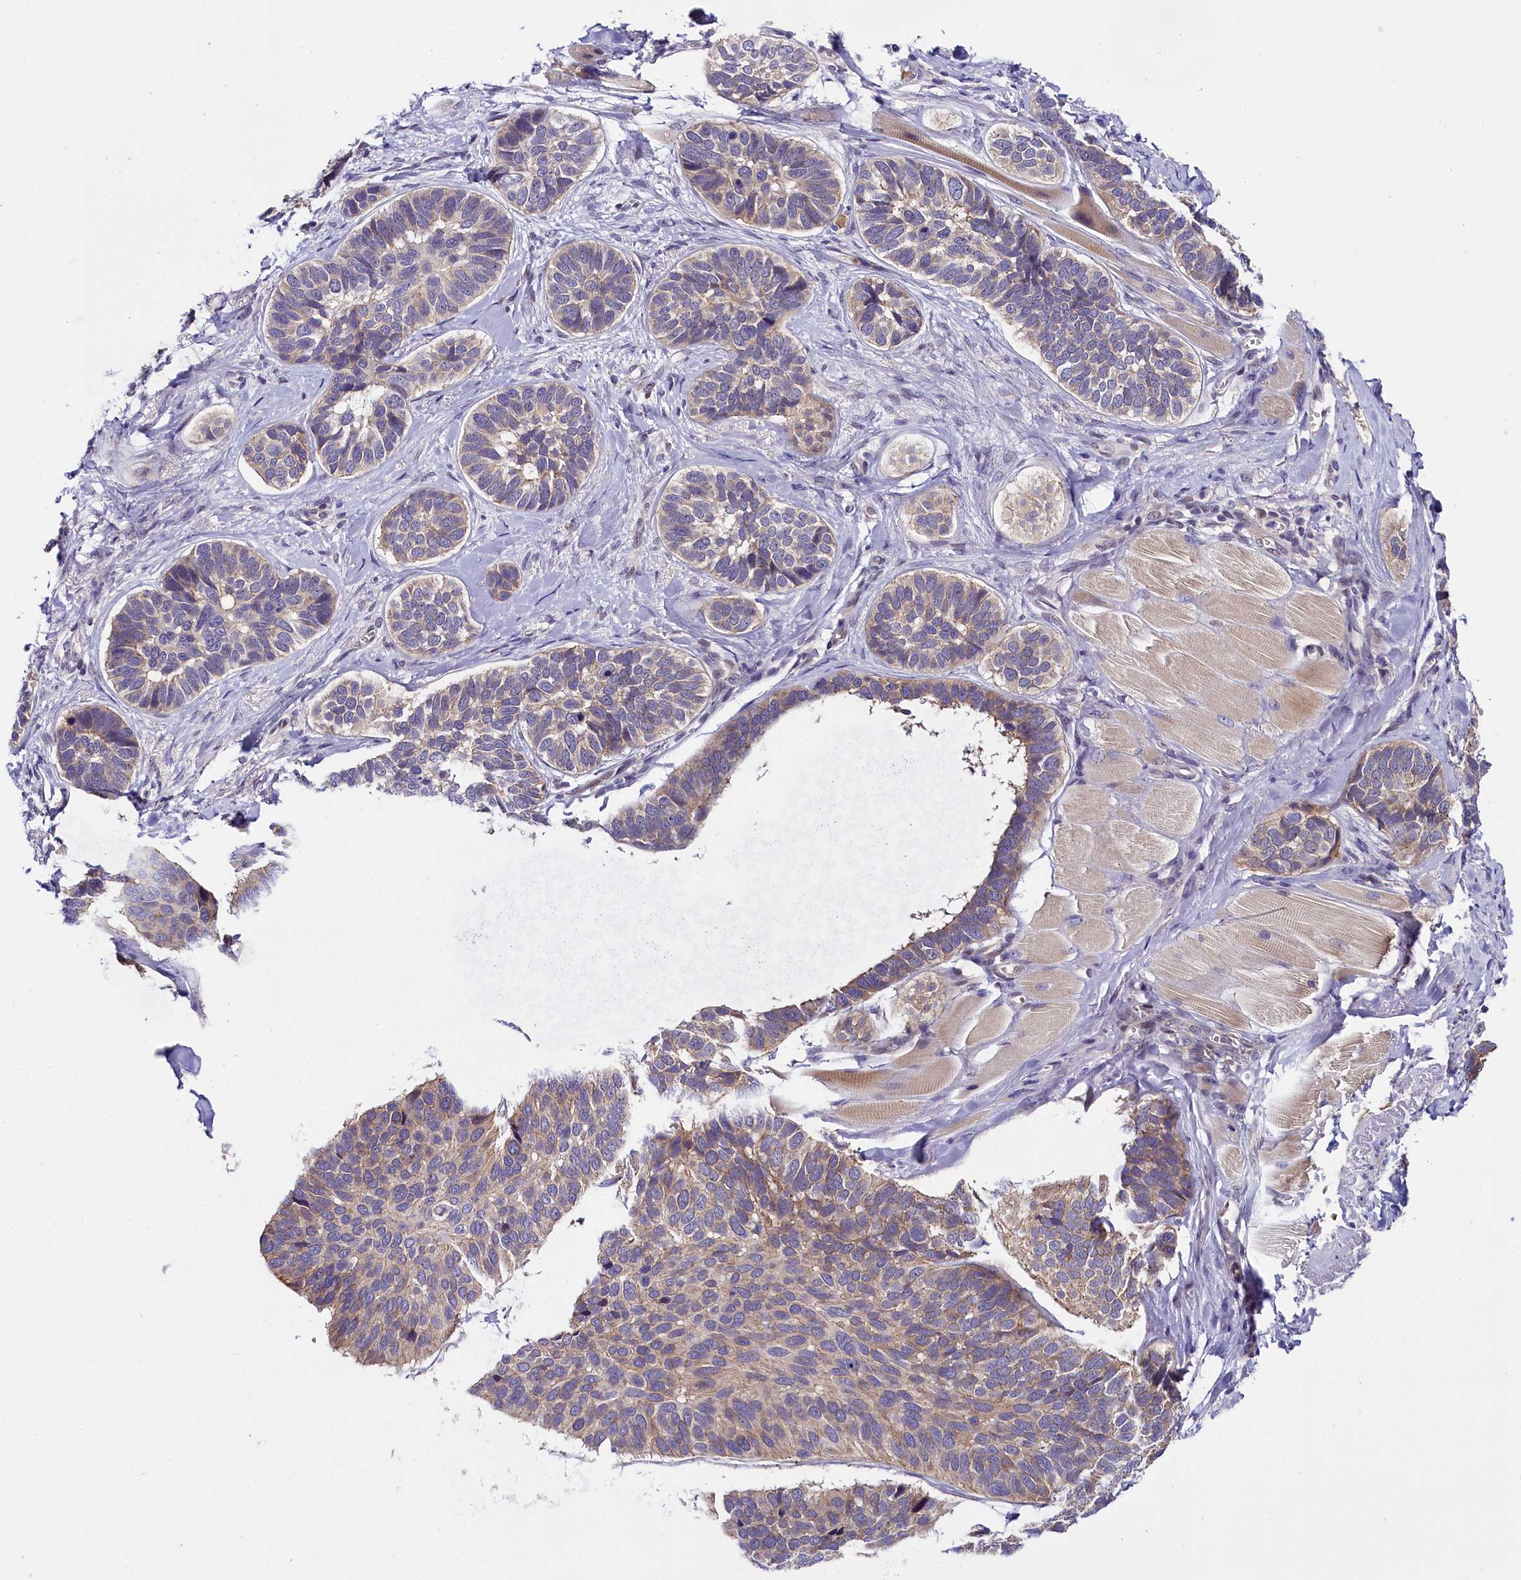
{"staining": {"intensity": "weak", "quantity": "<25%", "location": "cytoplasmic/membranous"}, "tissue": "skin cancer", "cell_type": "Tumor cells", "image_type": "cancer", "snomed": [{"axis": "morphology", "description": "Basal cell carcinoma"}, {"axis": "topography", "description": "Skin"}], "caption": "A photomicrograph of human skin cancer is negative for staining in tumor cells.", "gene": "ENKD1", "patient": {"sex": "male", "age": 62}}